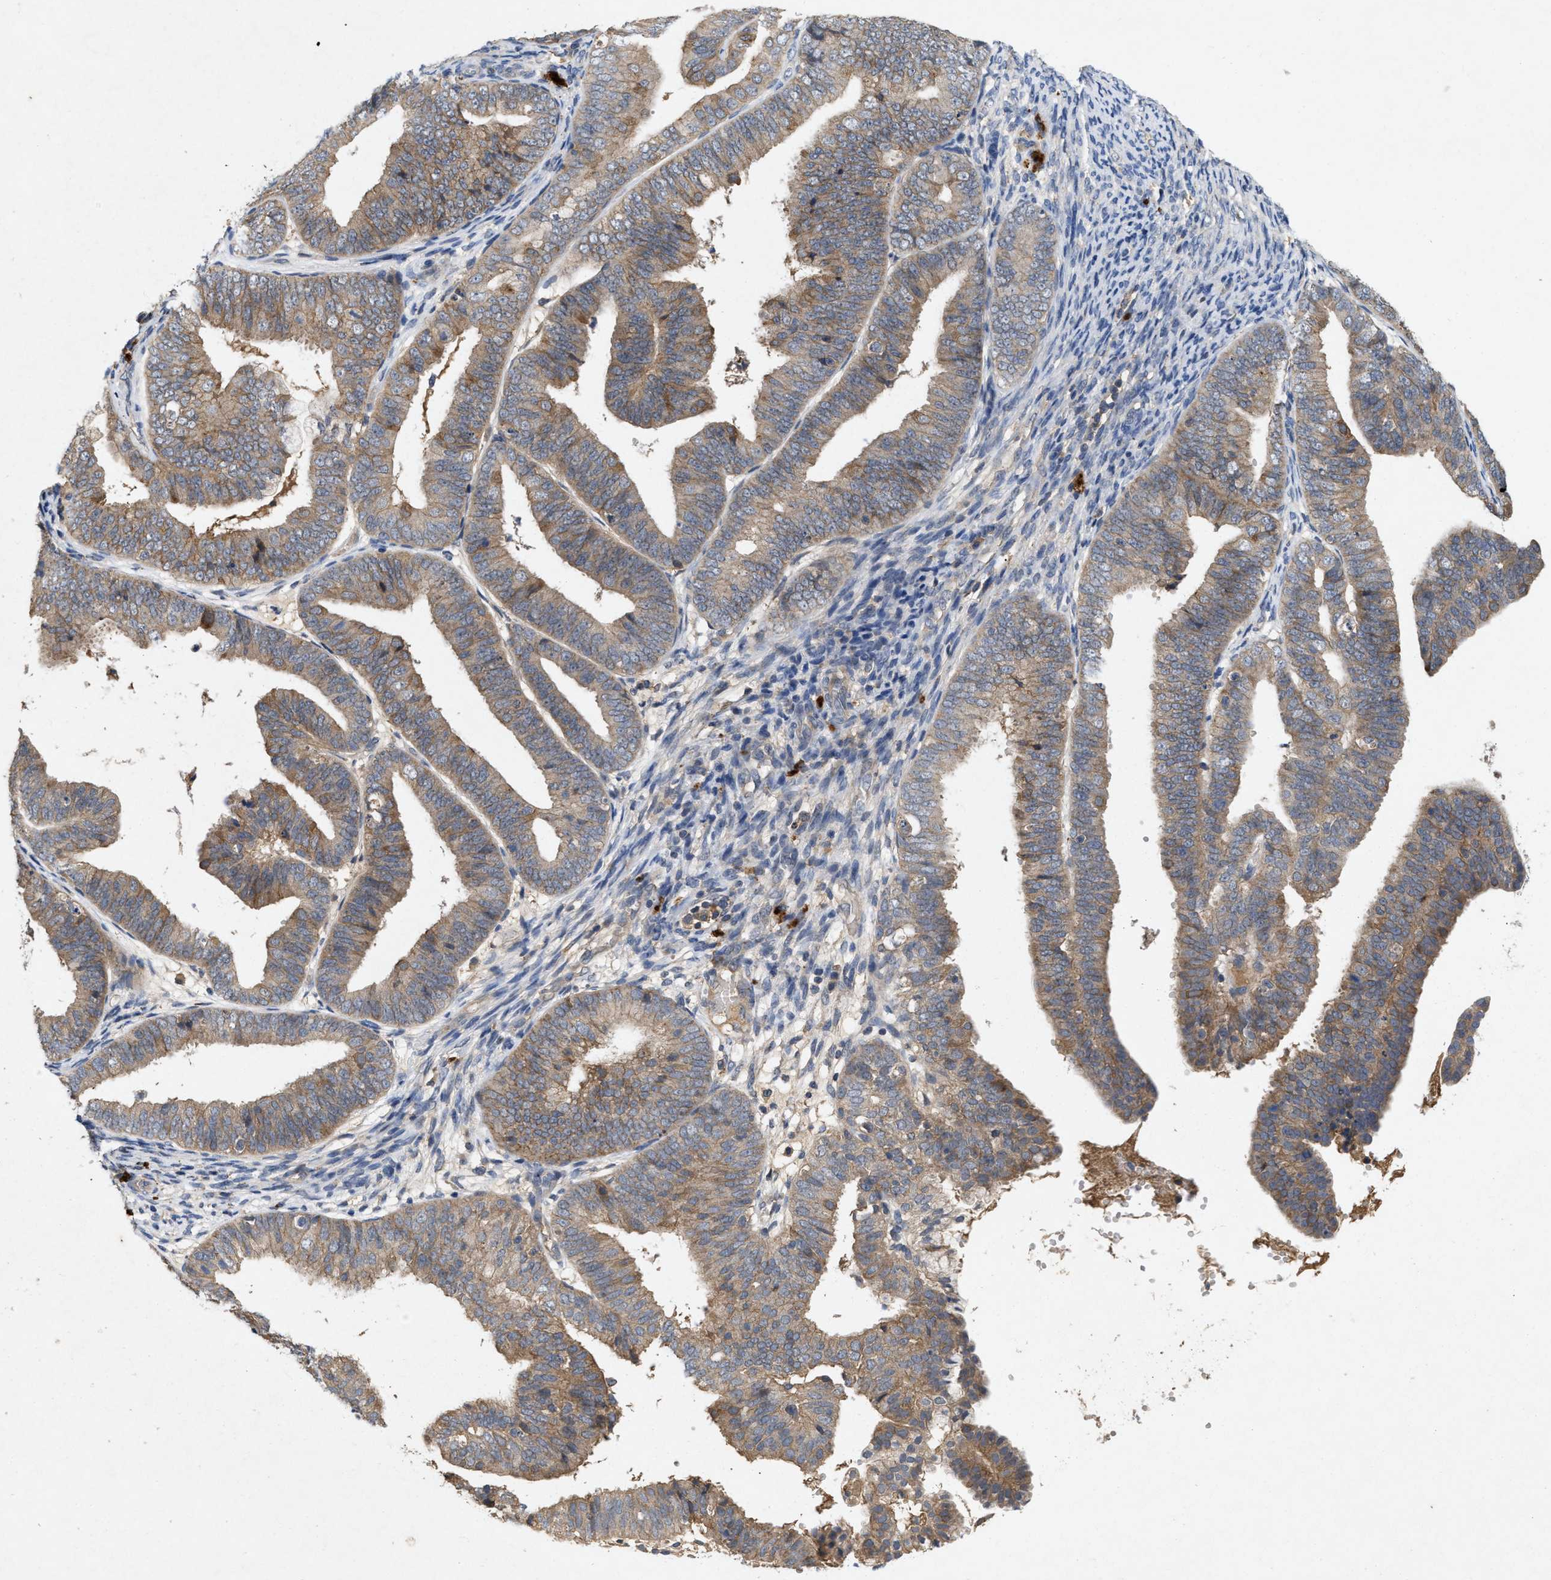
{"staining": {"intensity": "moderate", "quantity": ">75%", "location": "cytoplasmic/membranous"}, "tissue": "endometrial cancer", "cell_type": "Tumor cells", "image_type": "cancer", "snomed": [{"axis": "morphology", "description": "Adenocarcinoma, NOS"}, {"axis": "topography", "description": "Endometrium"}], "caption": "The immunohistochemical stain highlights moderate cytoplasmic/membranous expression in tumor cells of endometrial adenocarcinoma tissue.", "gene": "LPAR2", "patient": {"sex": "female", "age": 63}}